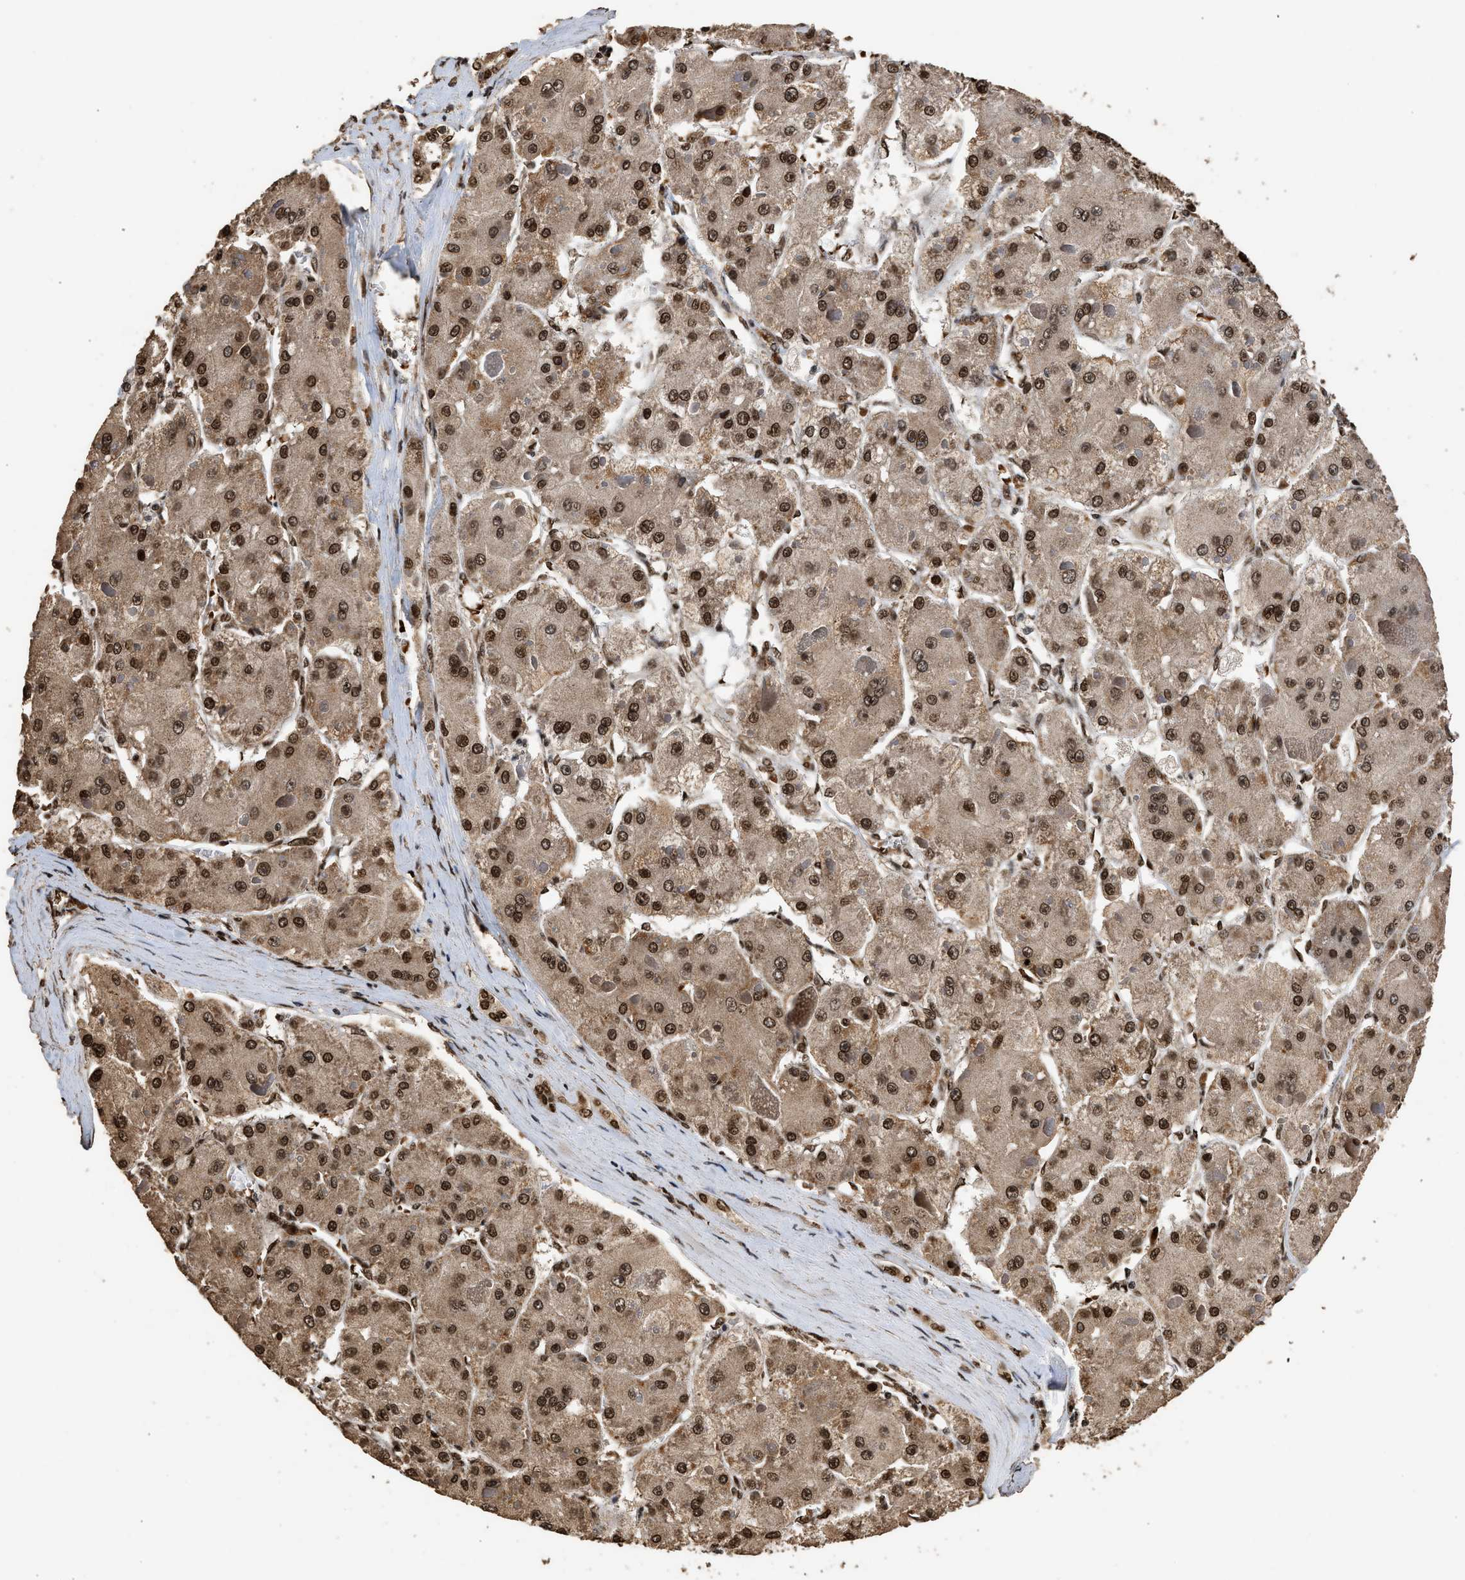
{"staining": {"intensity": "strong", "quantity": ">75%", "location": "nuclear"}, "tissue": "liver cancer", "cell_type": "Tumor cells", "image_type": "cancer", "snomed": [{"axis": "morphology", "description": "Carcinoma, Hepatocellular, NOS"}, {"axis": "topography", "description": "Liver"}], "caption": "High-power microscopy captured an IHC micrograph of hepatocellular carcinoma (liver), revealing strong nuclear positivity in approximately >75% of tumor cells.", "gene": "PPP4R3B", "patient": {"sex": "female", "age": 73}}